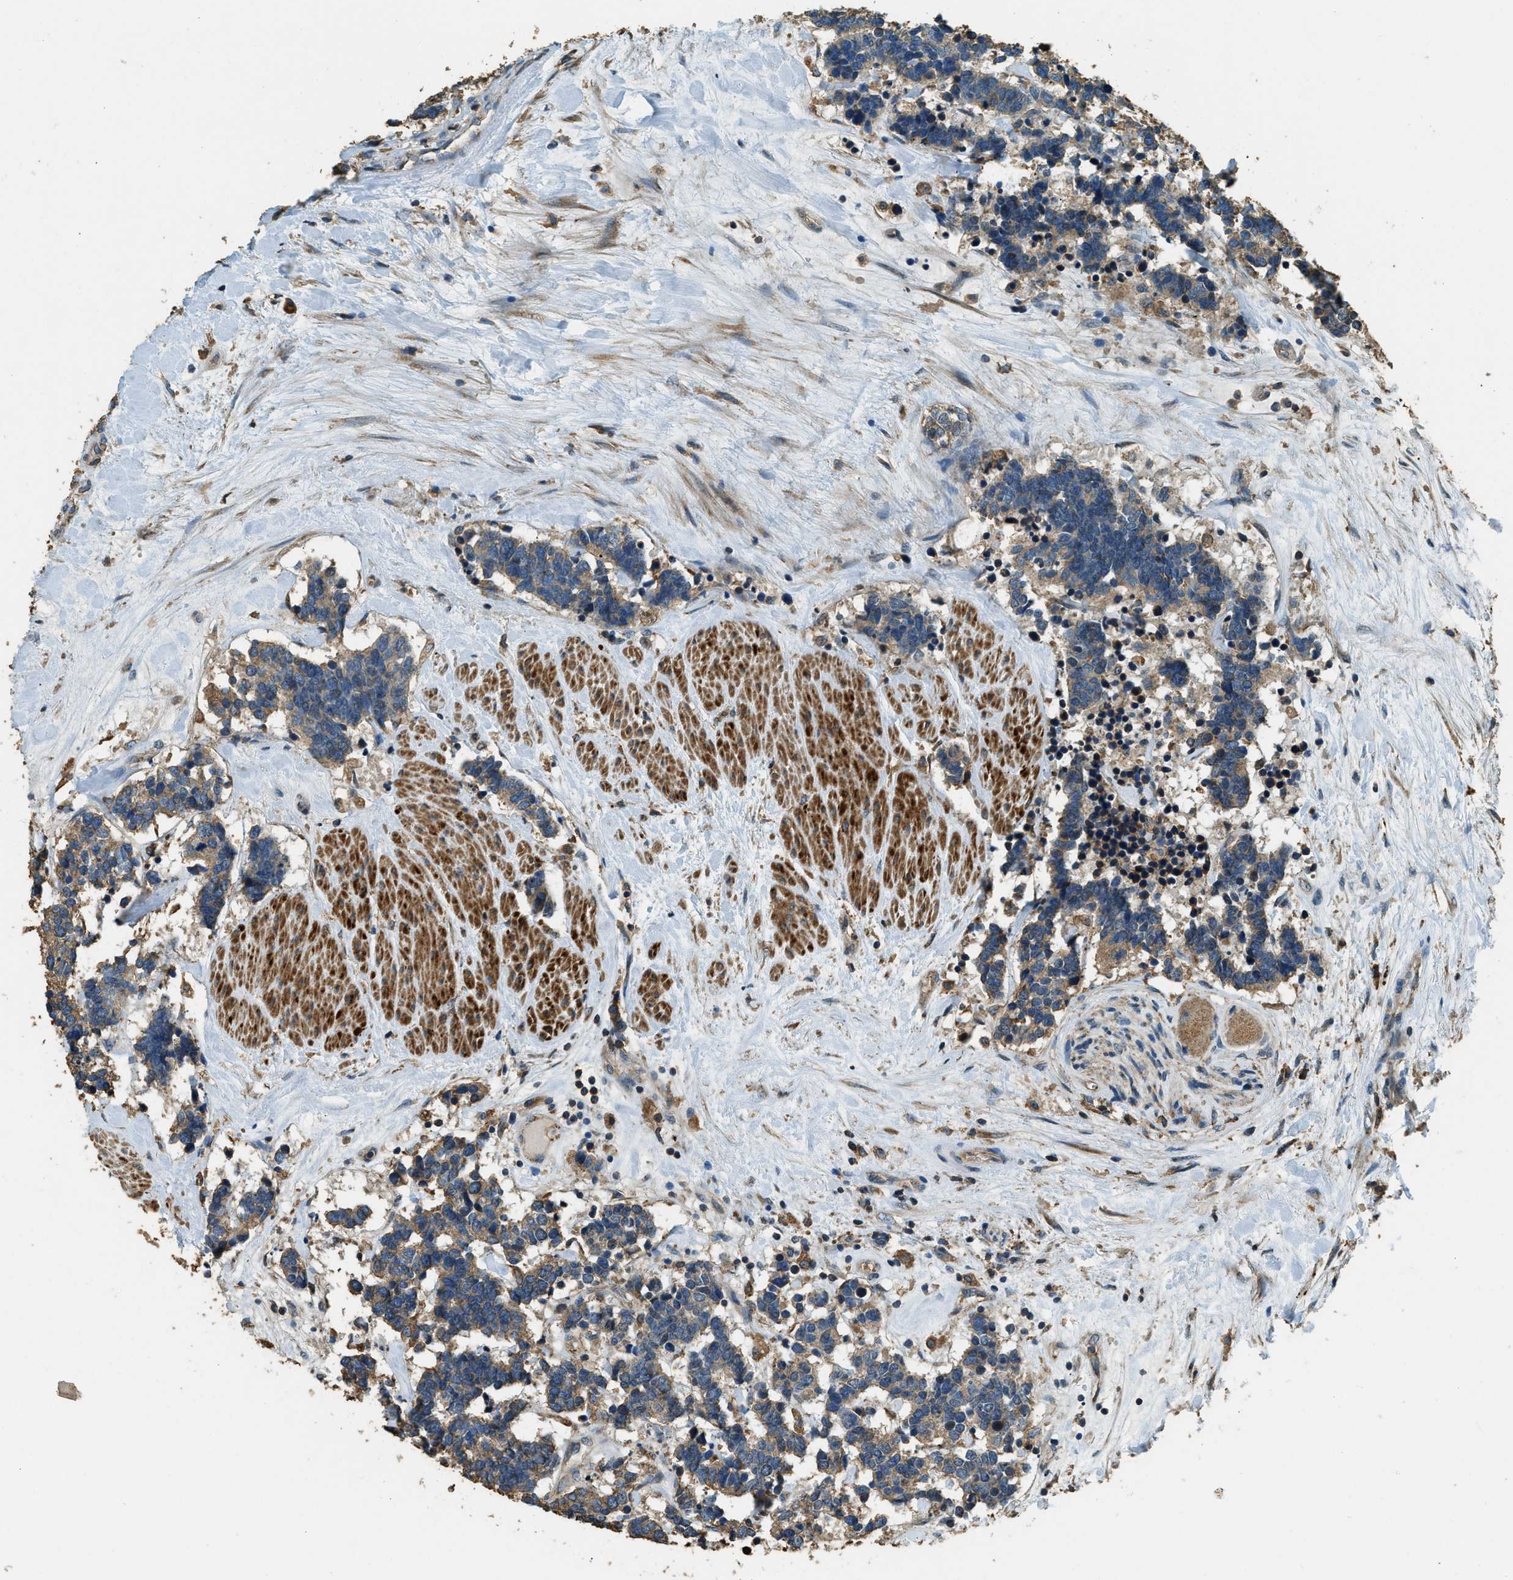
{"staining": {"intensity": "weak", "quantity": ">75%", "location": "cytoplasmic/membranous"}, "tissue": "carcinoid", "cell_type": "Tumor cells", "image_type": "cancer", "snomed": [{"axis": "morphology", "description": "Carcinoma, NOS"}, {"axis": "morphology", "description": "Carcinoid, malignant, NOS"}, {"axis": "topography", "description": "Urinary bladder"}], "caption": "Protein expression analysis of human carcinoma reveals weak cytoplasmic/membranous staining in about >75% of tumor cells.", "gene": "ERGIC1", "patient": {"sex": "male", "age": 57}}